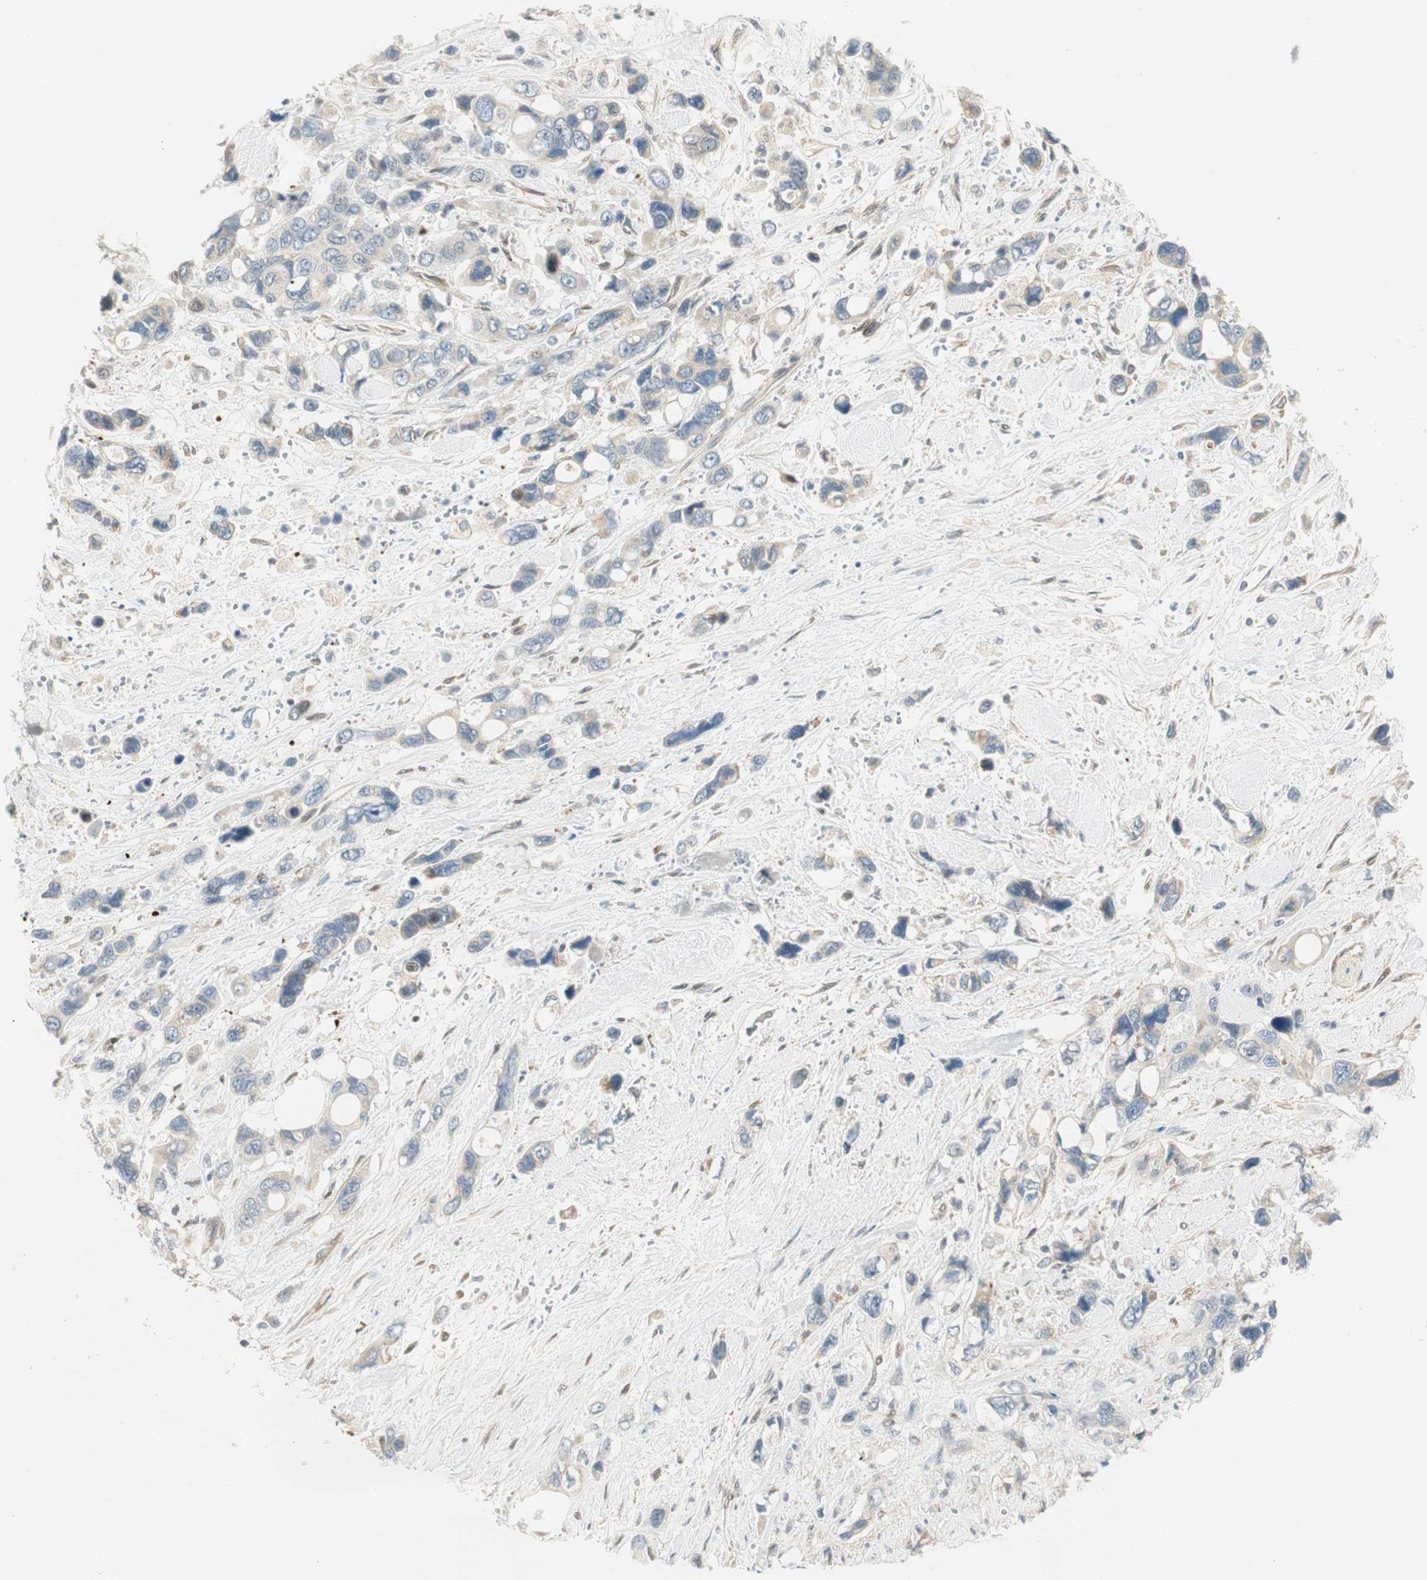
{"staining": {"intensity": "weak", "quantity": "<25%", "location": "cytoplasmic/membranous"}, "tissue": "pancreatic cancer", "cell_type": "Tumor cells", "image_type": "cancer", "snomed": [{"axis": "morphology", "description": "Adenocarcinoma, NOS"}, {"axis": "topography", "description": "Pancreas"}], "caption": "The IHC image has no significant positivity in tumor cells of pancreatic cancer tissue. (DAB (3,3'-diaminobenzidine) IHC, high magnification).", "gene": "STON1-GTF2A1L", "patient": {"sex": "male", "age": 46}}